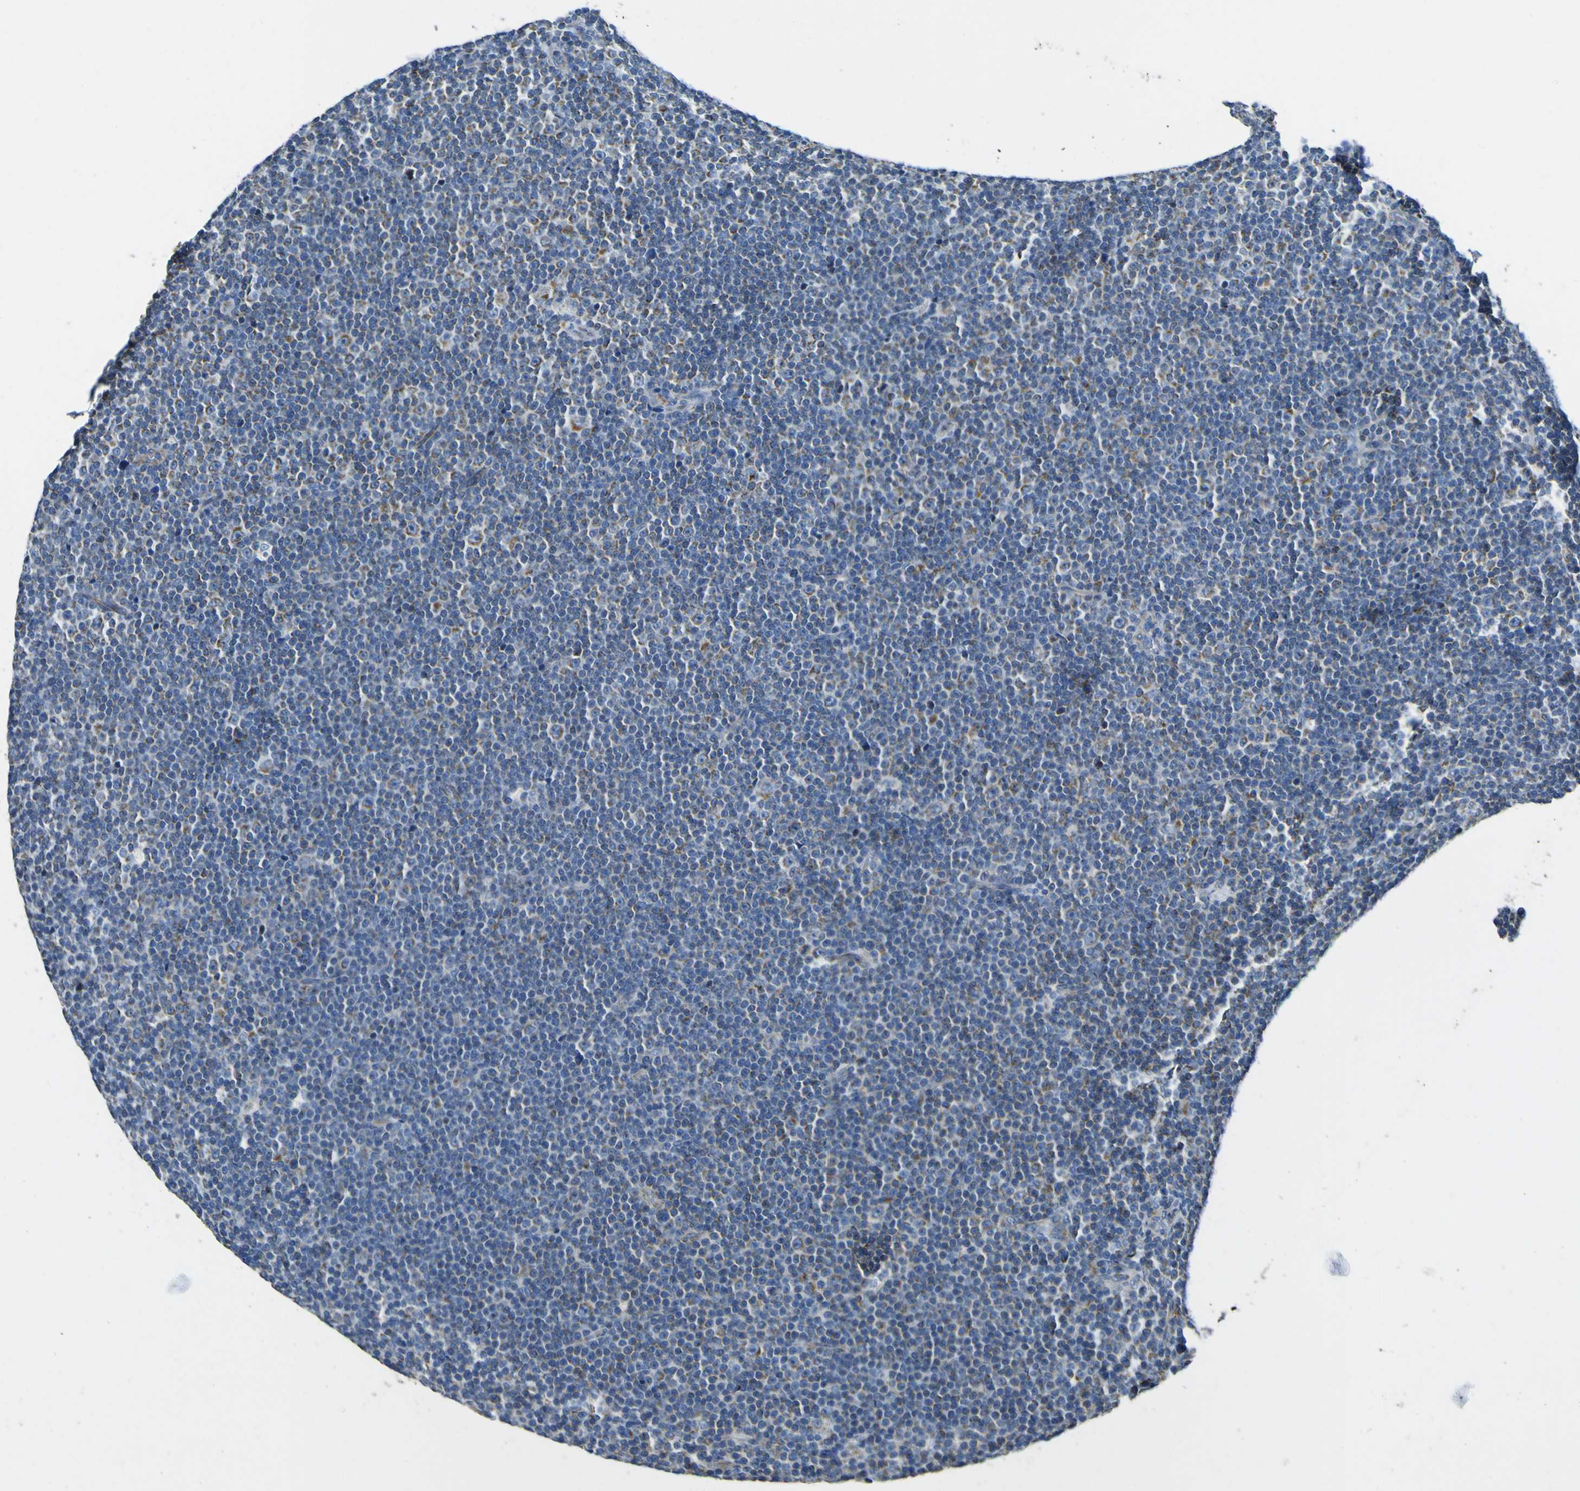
{"staining": {"intensity": "negative", "quantity": "none", "location": "none"}, "tissue": "lymphoma", "cell_type": "Tumor cells", "image_type": "cancer", "snomed": [{"axis": "morphology", "description": "Malignant lymphoma, non-Hodgkin's type, Low grade"}, {"axis": "topography", "description": "Lymph node"}], "caption": "Immunohistochemistry of malignant lymphoma, non-Hodgkin's type (low-grade) displays no positivity in tumor cells. (Brightfield microscopy of DAB (3,3'-diaminobenzidine) immunohistochemistry (IHC) at high magnification).", "gene": "ALDH18A1", "patient": {"sex": "female", "age": 67}}